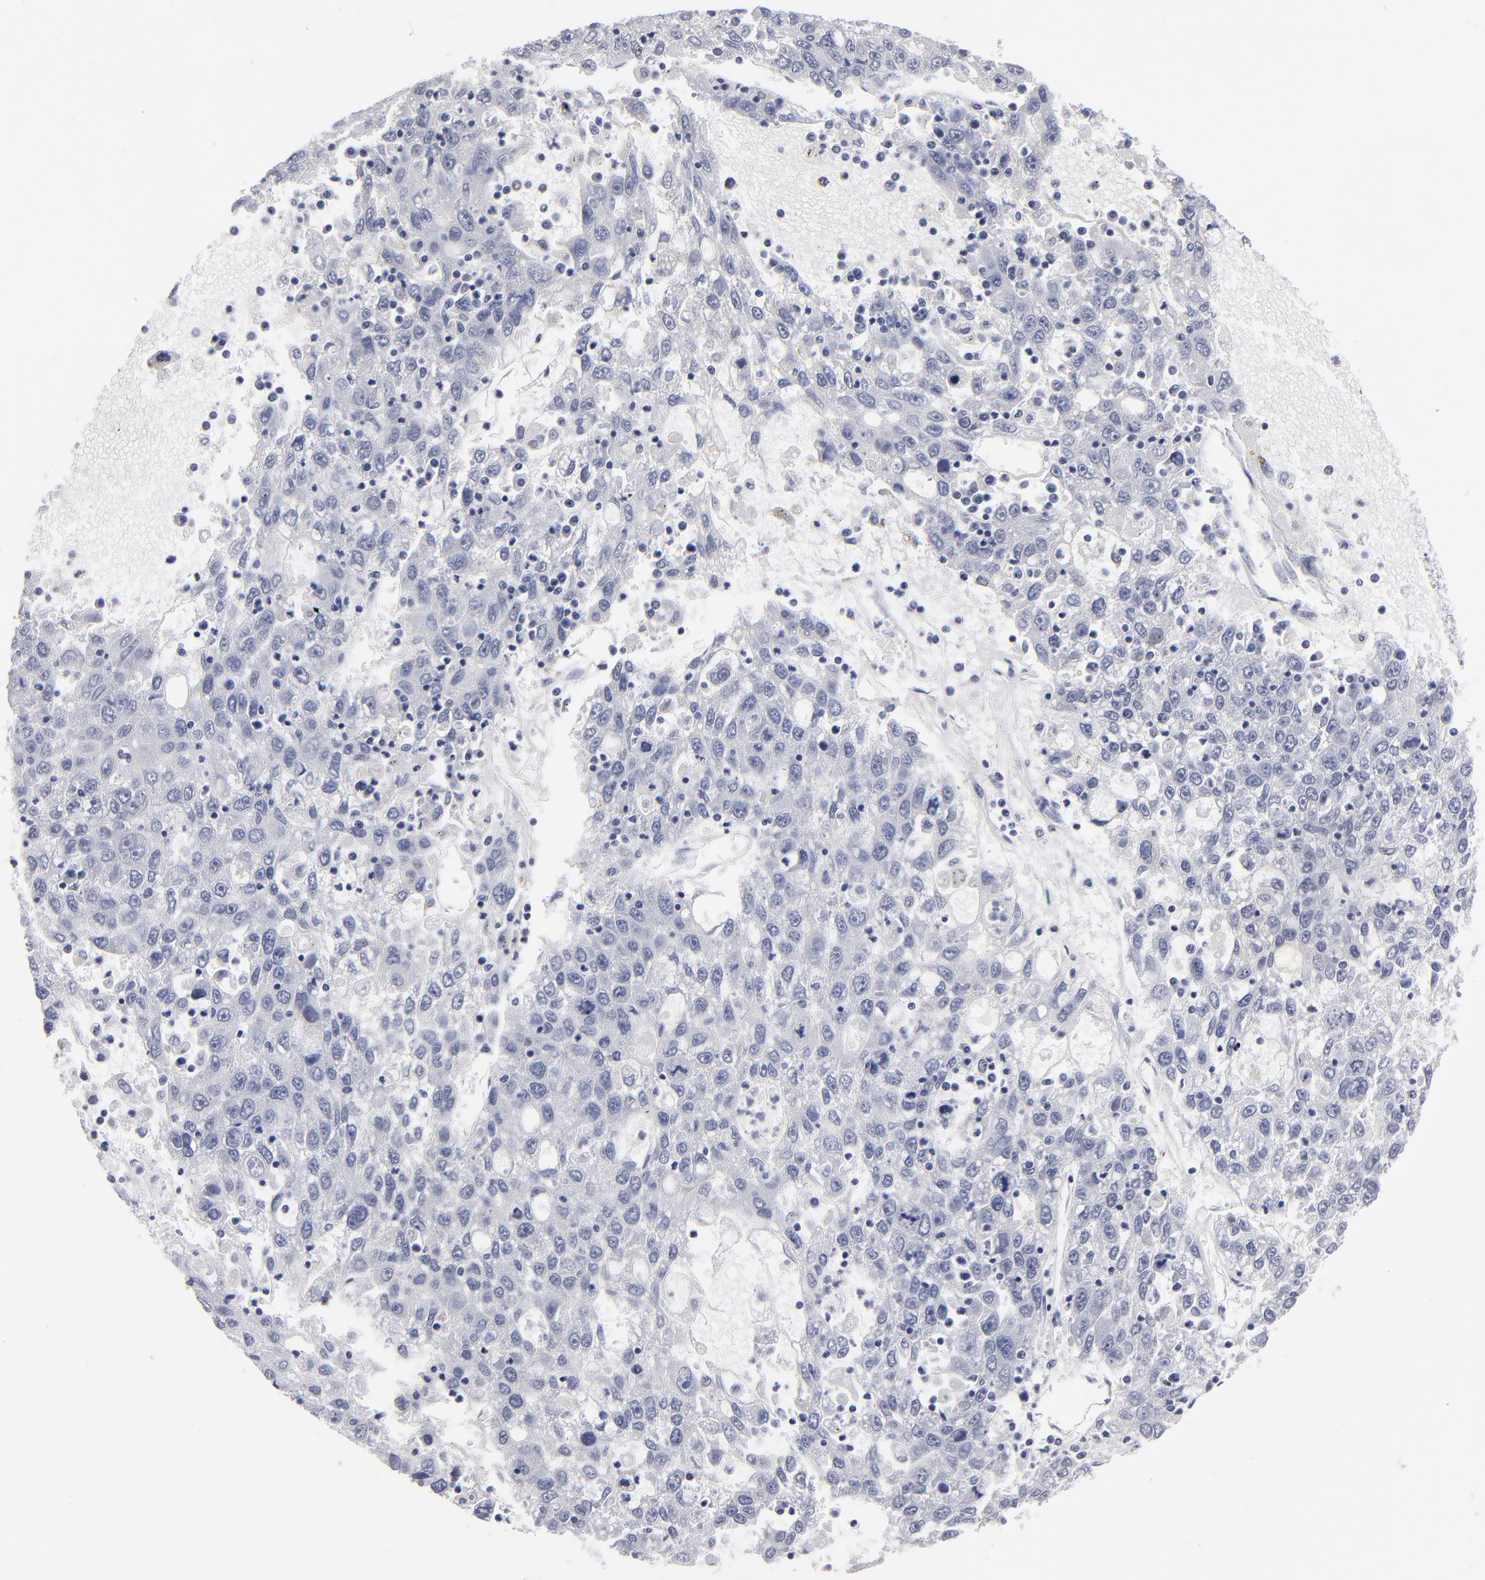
{"staining": {"intensity": "negative", "quantity": "none", "location": "none"}, "tissue": "liver cancer", "cell_type": "Tumor cells", "image_type": "cancer", "snomed": [{"axis": "morphology", "description": "Carcinoma, Hepatocellular, NOS"}, {"axis": "topography", "description": "Liver"}], "caption": "Hepatocellular carcinoma (liver) was stained to show a protein in brown. There is no significant staining in tumor cells.", "gene": "CADM3", "patient": {"sex": "male", "age": 49}}